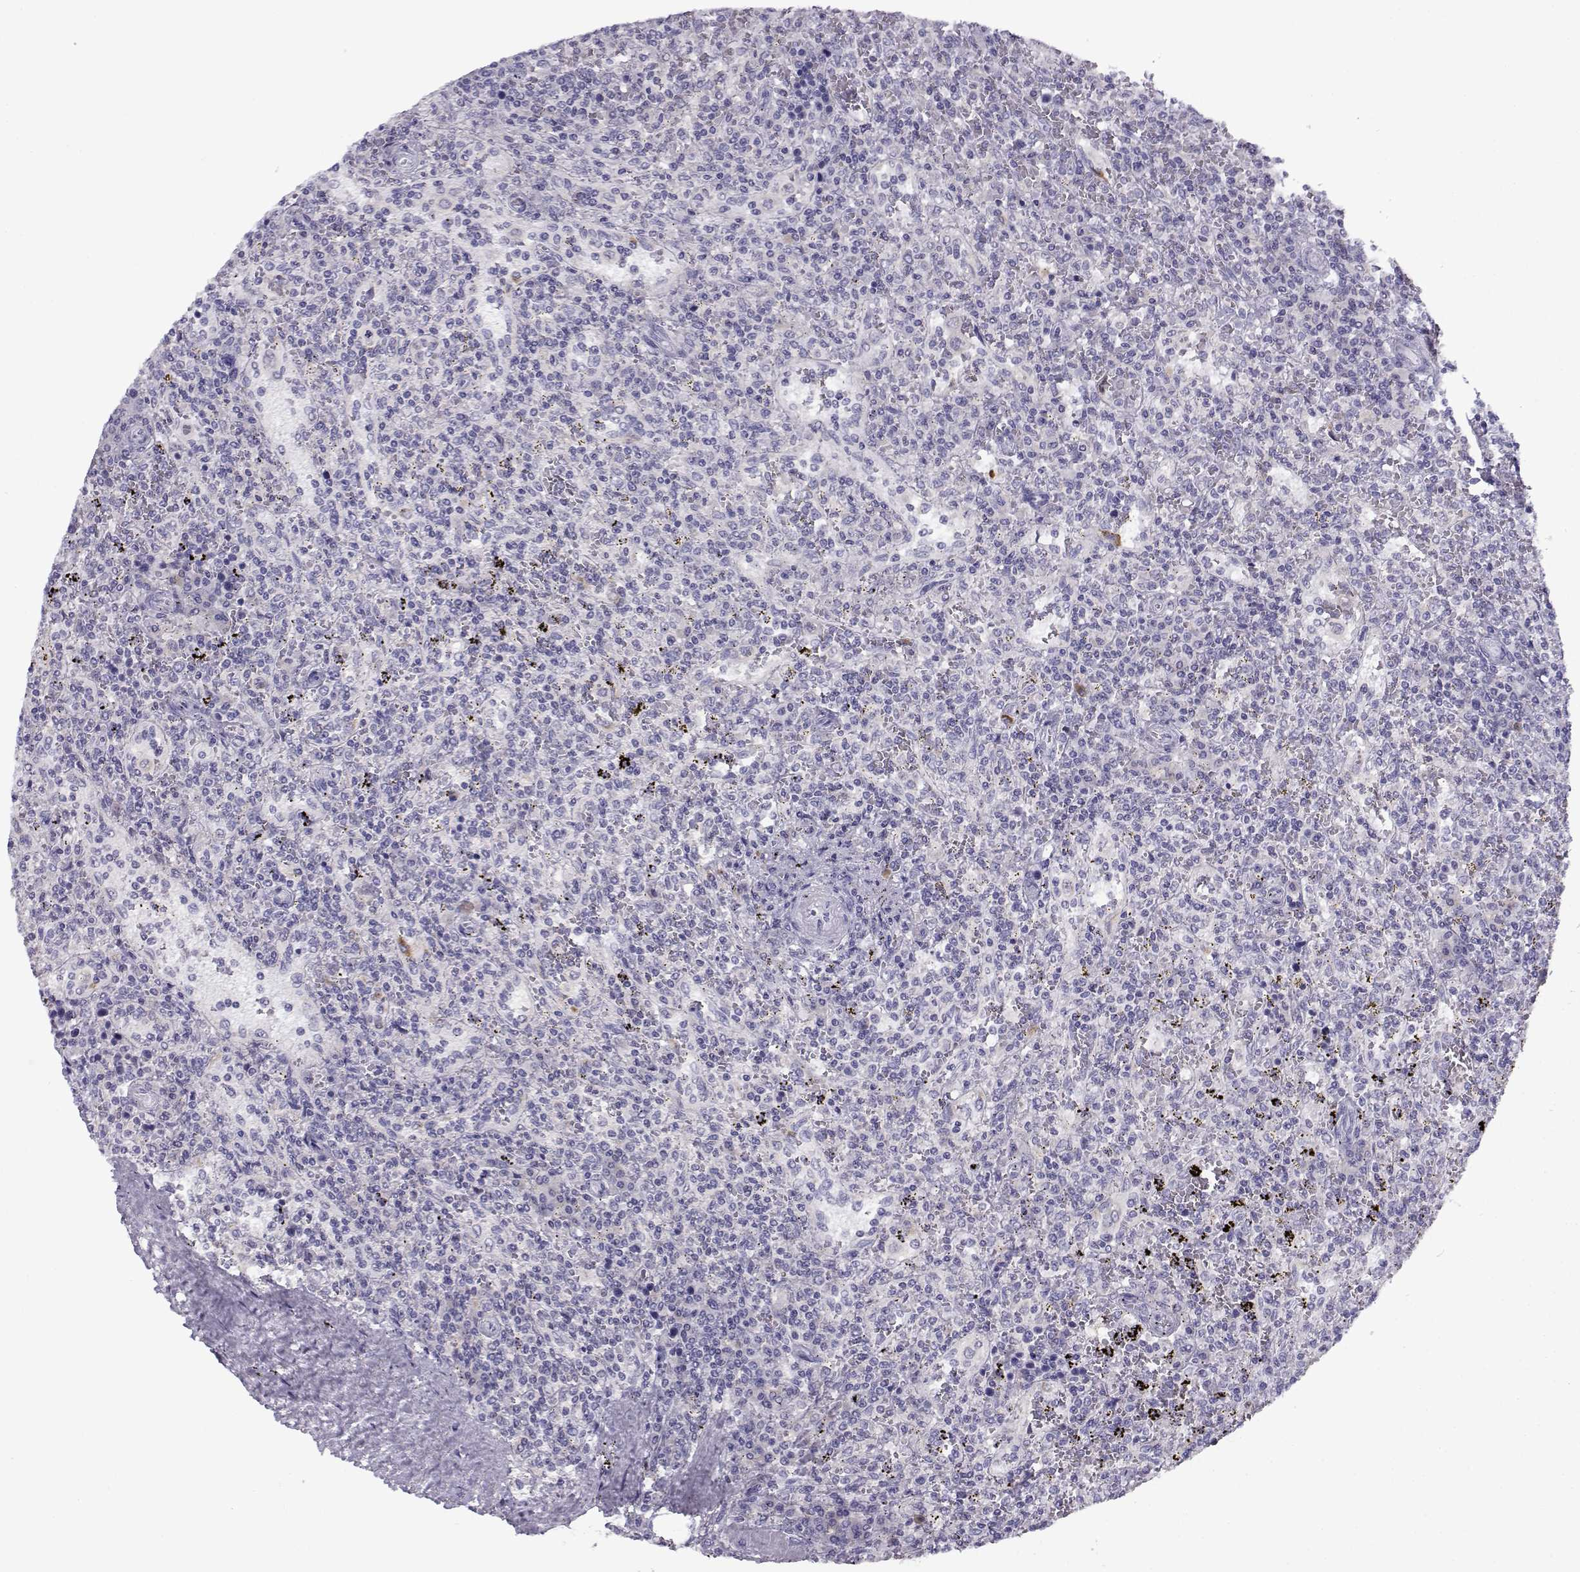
{"staining": {"intensity": "negative", "quantity": "none", "location": "none"}, "tissue": "lymphoma", "cell_type": "Tumor cells", "image_type": "cancer", "snomed": [{"axis": "morphology", "description": "Malignant lymphoma, non-Hodgkin's type, Low grade"}, {"axis": "topography", "description": "Spleen"}], "caption": "DAB (3,3'-diaminobenzidine) immunohistochemical staining of human lymphoma demonstrates no significant positivity in tumor cells.", "gene": "FAM166A", "patient": {"sex": "male", "age": 62}}